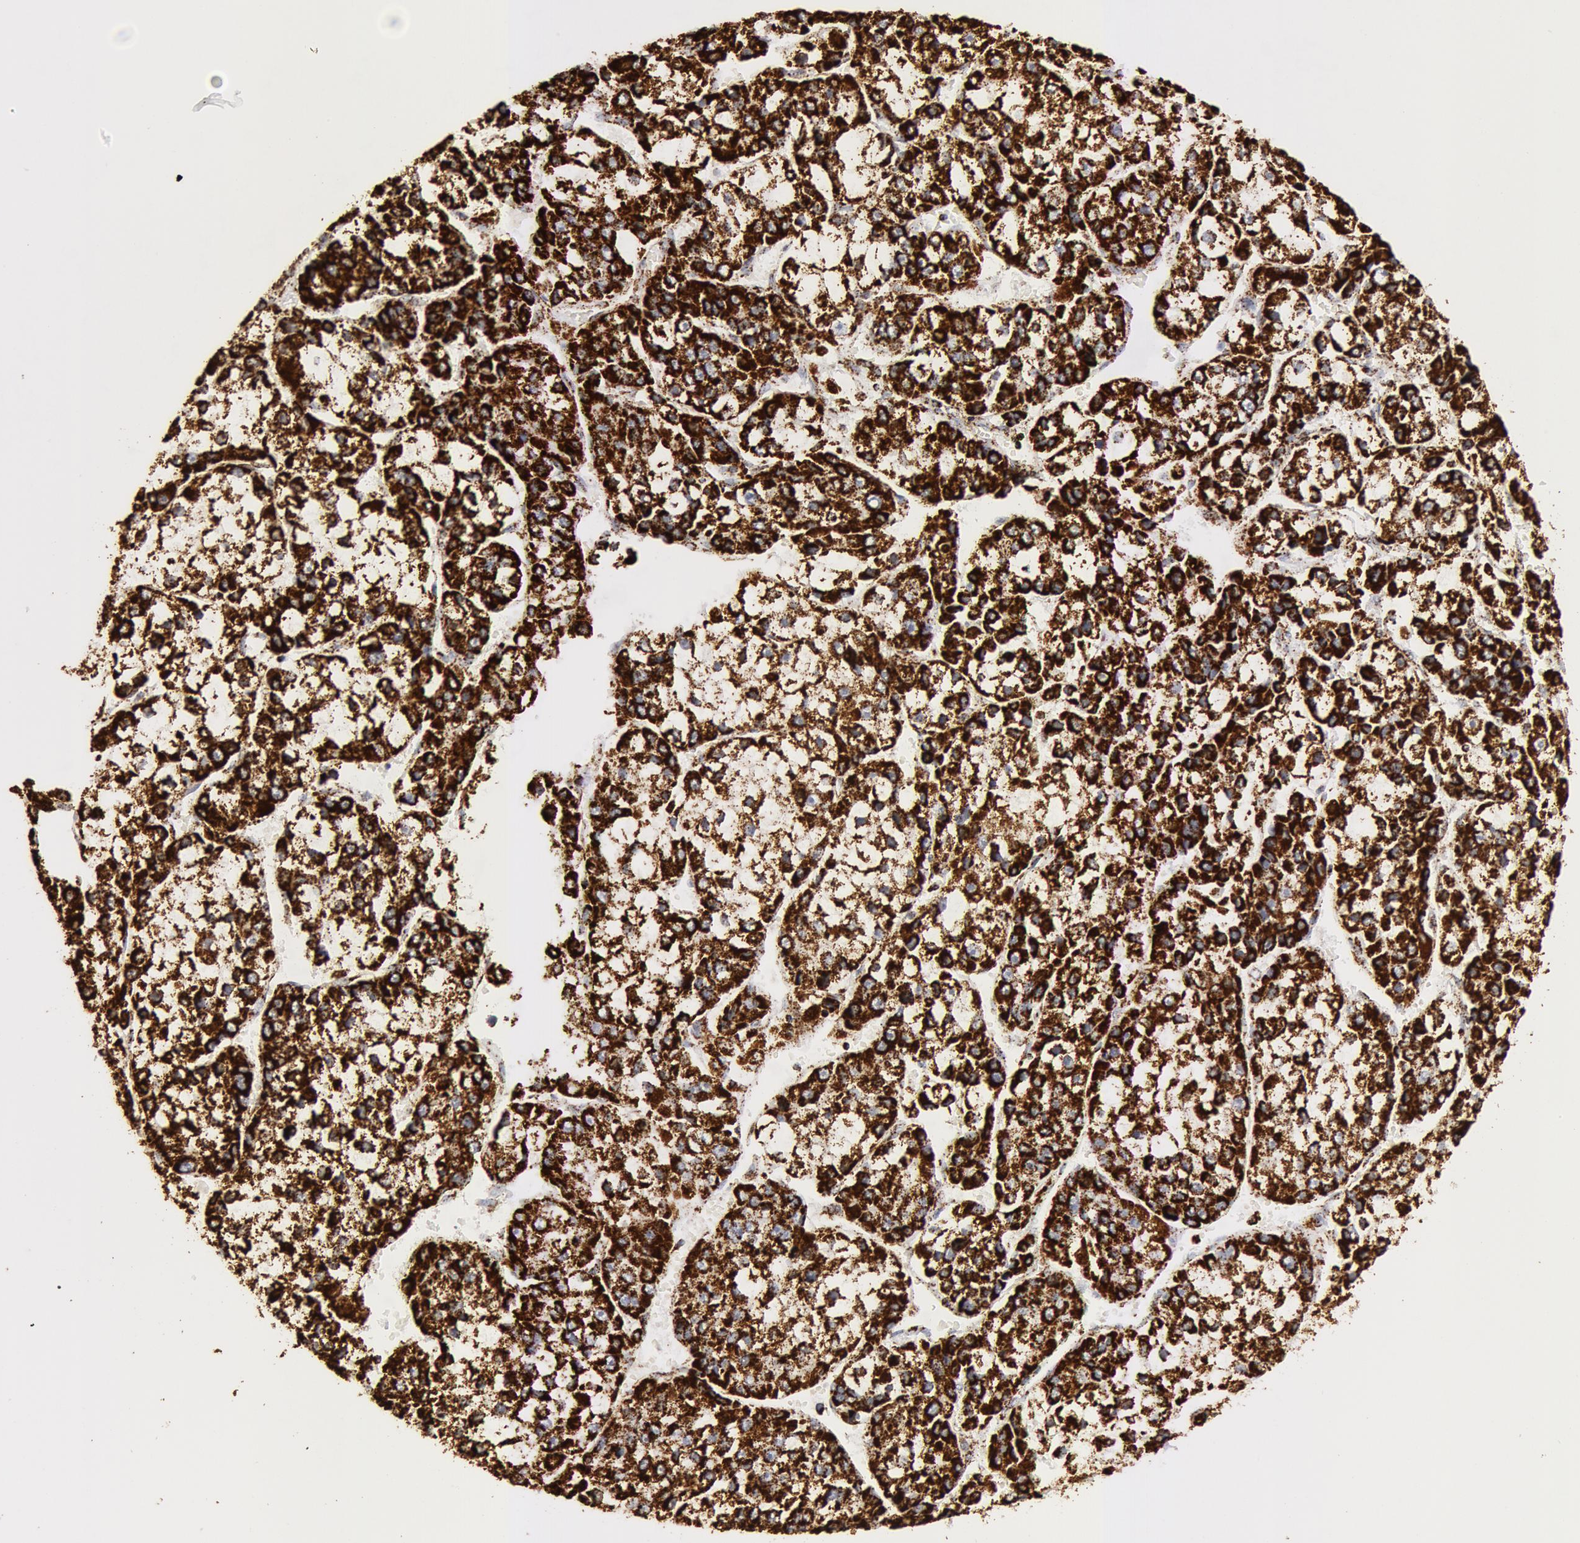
{"staining": {"intensity": "strong", "quantity": ">75%", "location": "cytoplasmic/membranous"}, "tissue": "liver cancer", "cell_type": "Tumor cells", "image_type": "cancer", "snomed": [{"axis": "morphology", "description": "Carcinoma, Hepatocellular, NOS"}, {"axis": "topography", "description": "Liver"}], "caption": "The photomicrograph reveals a brown stain indicating the presence of a protein in the cytoplasmic/membranous of tumor cells in liver cancer (hepatocellular carcinoma).", "gene": "ATP5F1B", "patient": {"sex": "female", "age": 66}}